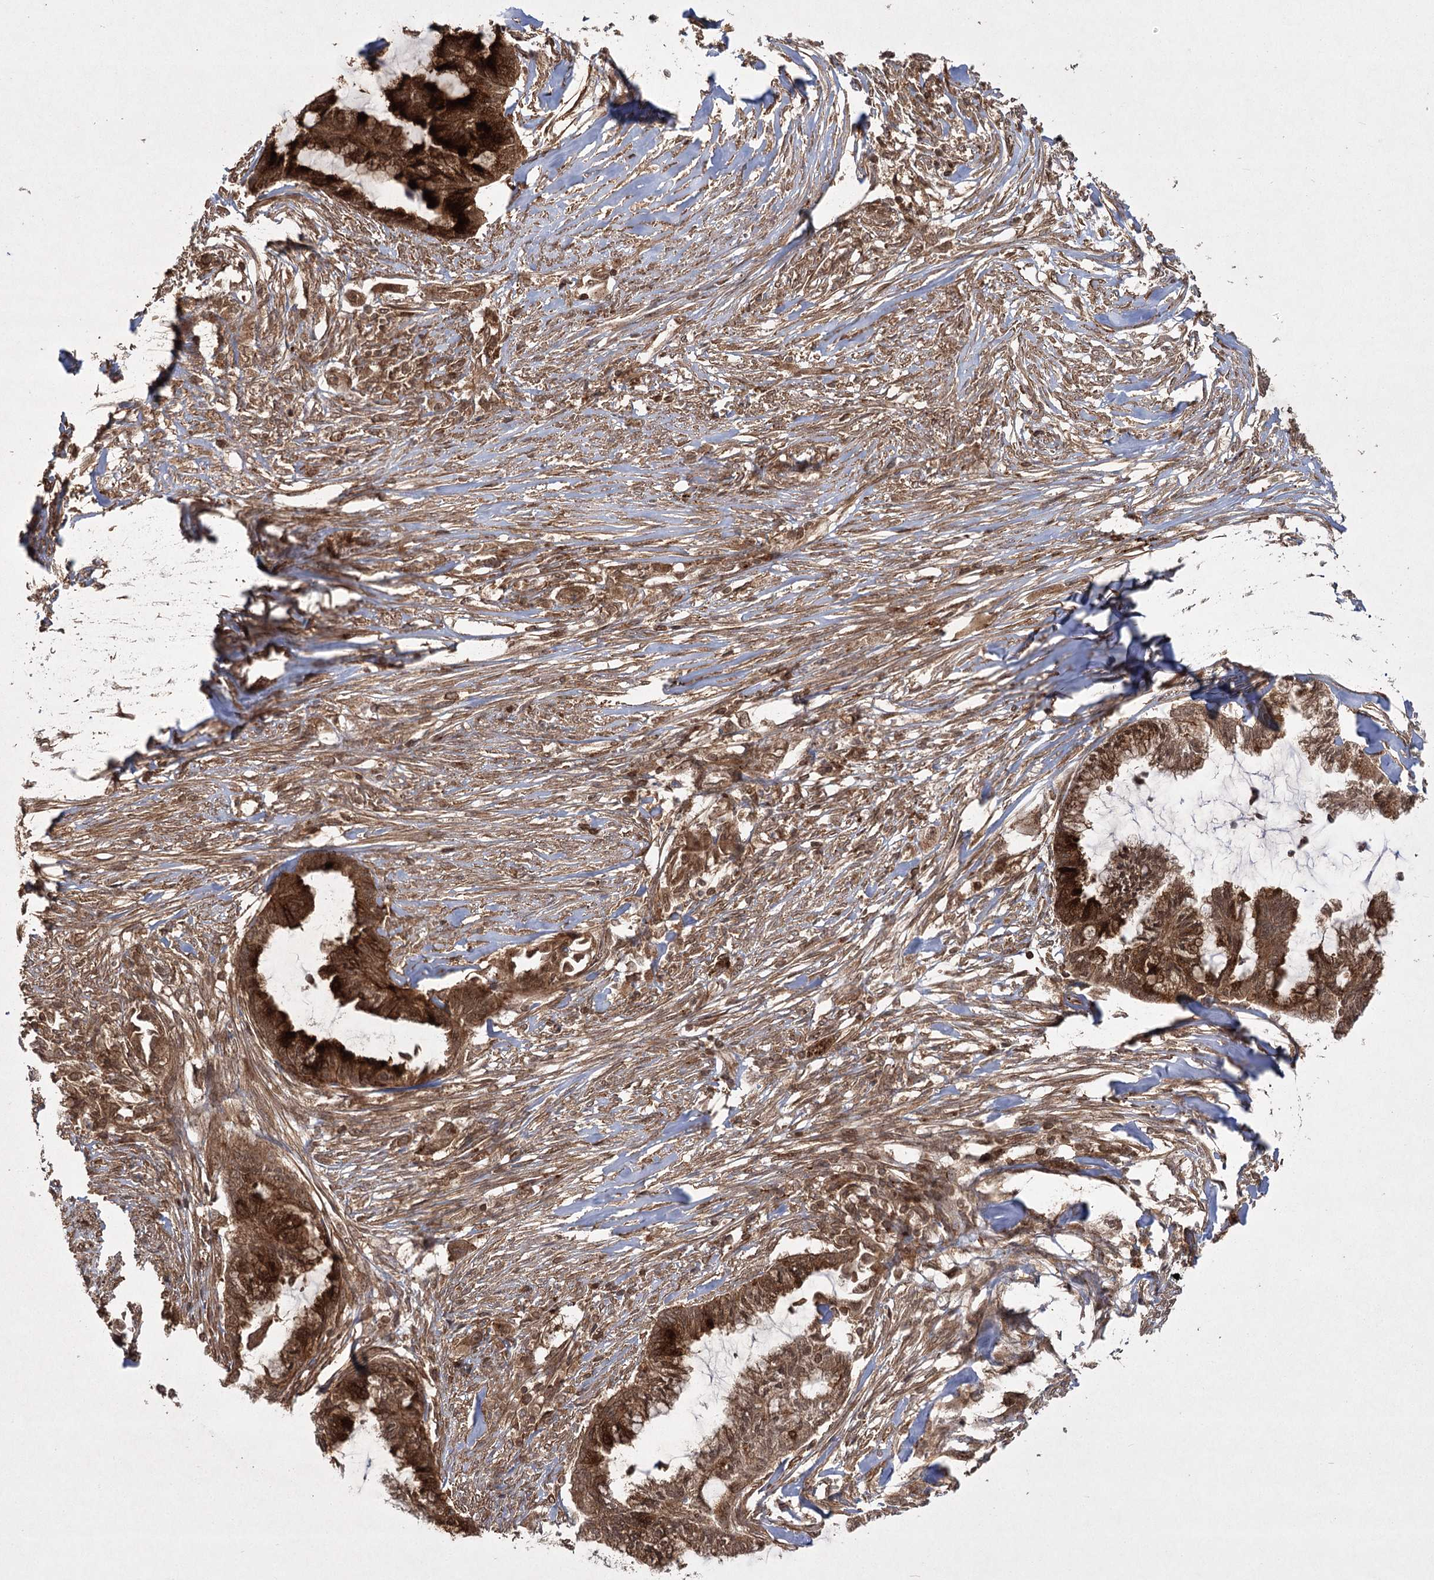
{"staining": {"intensity": "strong", "quantity": ">75%", "location": "cytoplasmic/membranous,nuclear"}, "tissue": "endometrial cancer", "cell_type": "Tumor cells", "image_type": "cancer", "snomed": [{"axis": "morphology", "description": "Adenocarcinoma, NOS"}, {"axis": "topography", "description": "Endometrium"}], "caption": "Endometrial adenocarcinoma stained with a brown dye shows strong cytoplasmic/membranous and nuclear positive staining in approximately >75% of tumor cells.", "gene": "MDFIC", "patient": {"sex": "female", "age": 86}}